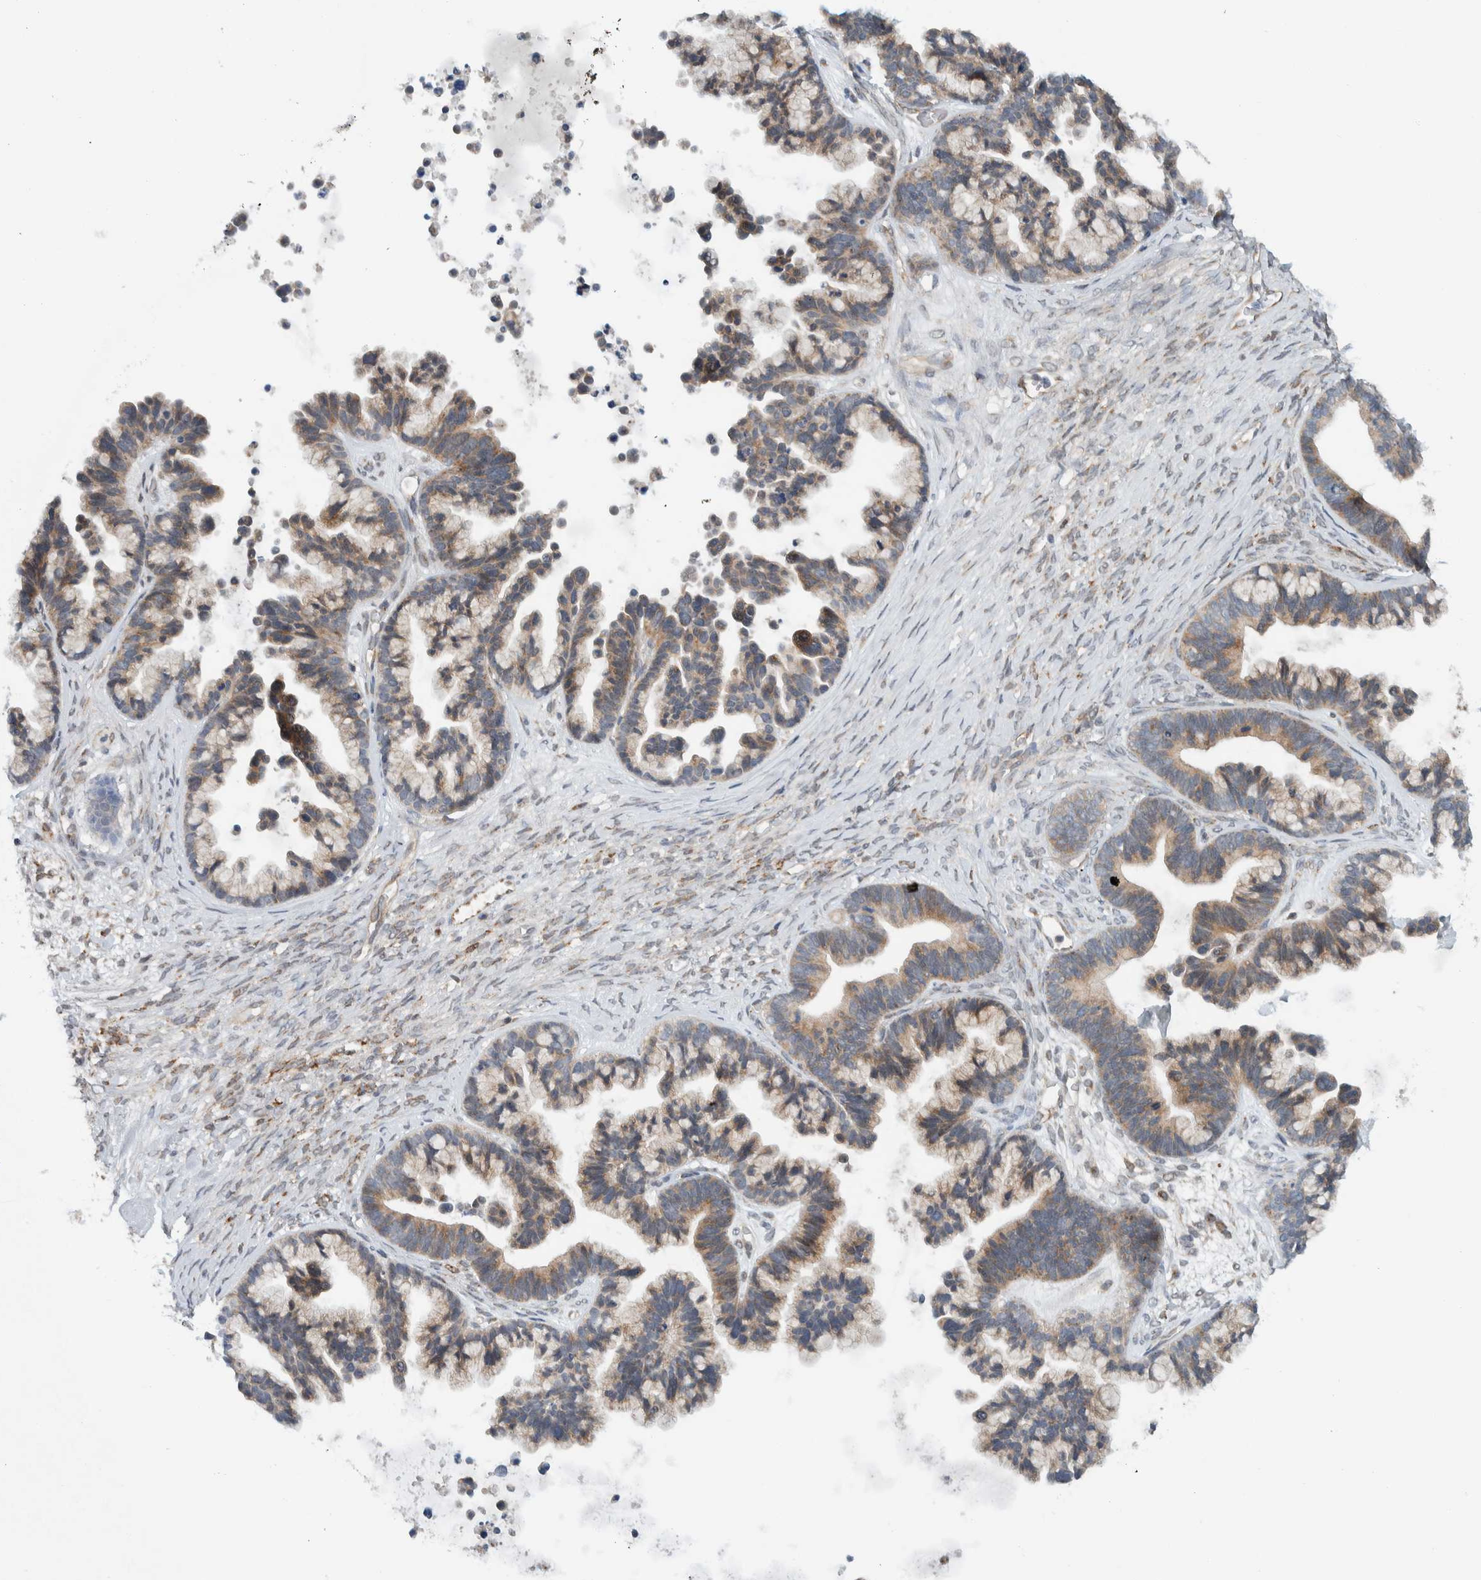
{"staining": {"intensity": "weak", "quantity": ">75%", "location": "cytoplasmic/membranous"}, "tissue": "ovarian cancer", "cell_type": "Tumor cells", "image_type": "cancer", "snomed": [{"axis": "morphology", "description": "Cystadenocarcinoma, serous, NOS"}, {"axis": "topography", "description": "Ovary"}], "caption": "Human serous cystadenocarcinoma (ovarian) stained with a protein marker exhibits weak staining in tumor cells.", "gene": "RERE", "patient": {"sex": "female", "age": 56}}